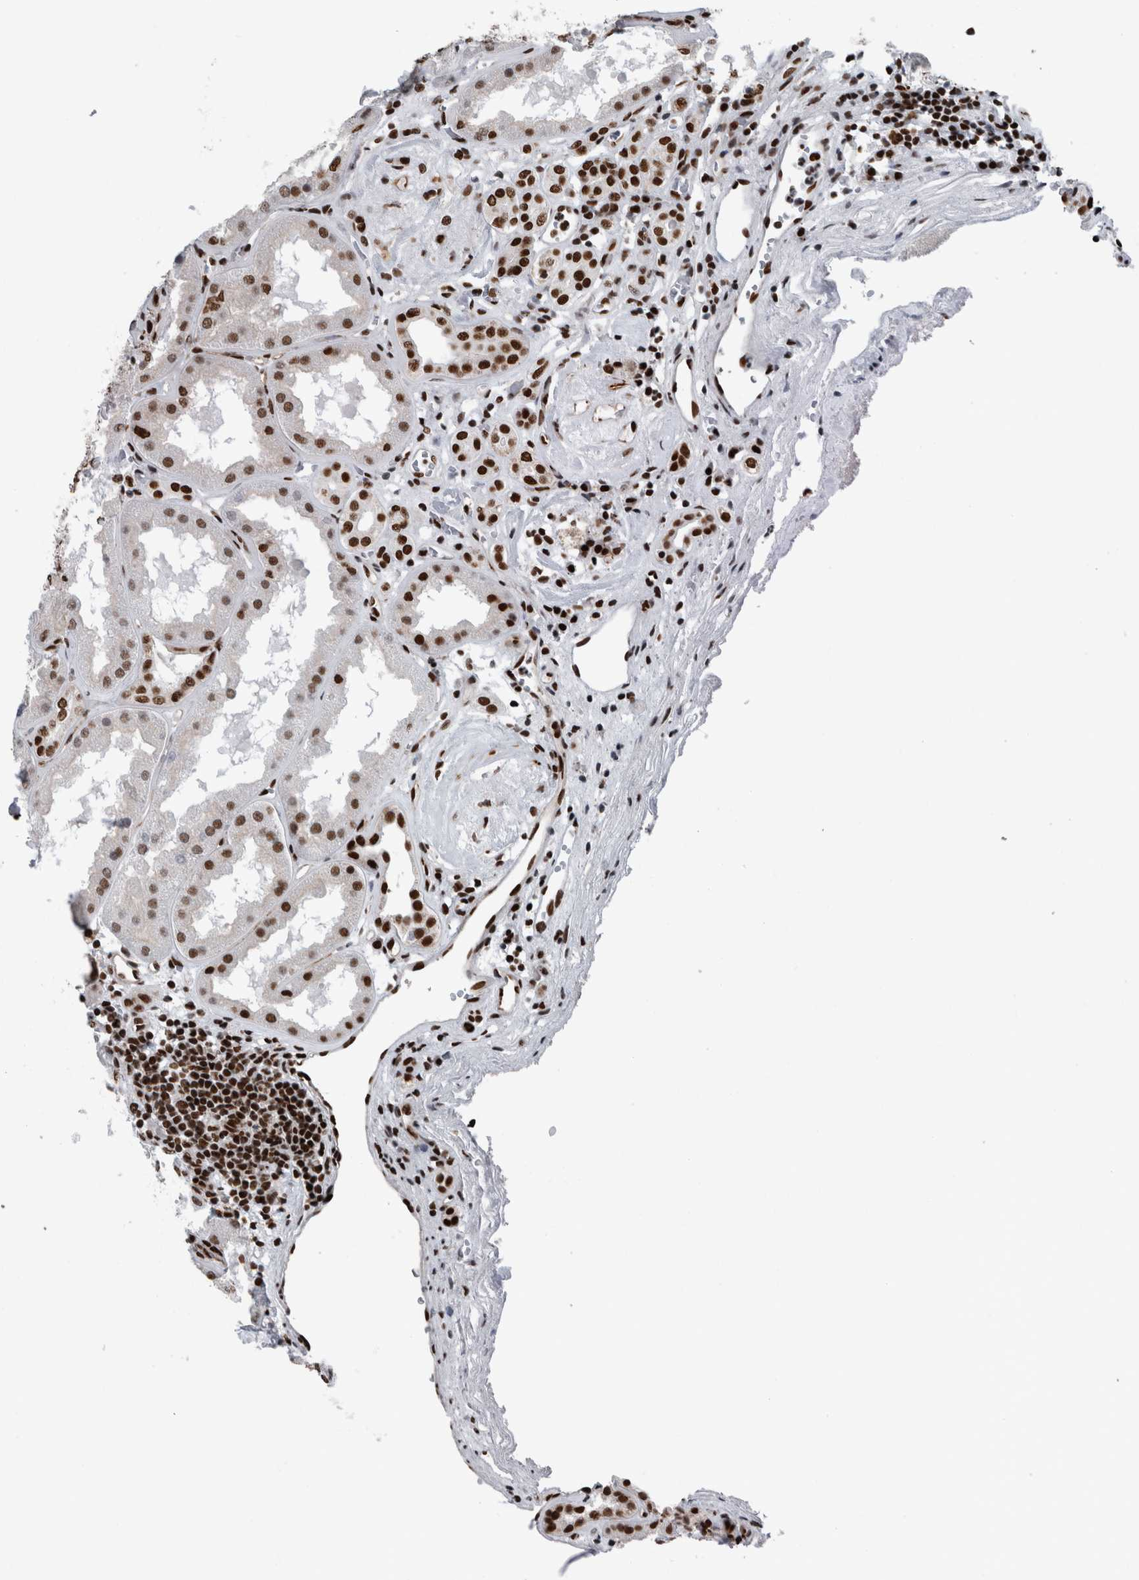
{"staining": {"intensity": "strong", "quantity": ">75%", "location": "nuclear"}, "tissue": "kidney", "cell_type": "Cells in glomeruli", "image_type": "normal", "snomed": [{"axis": "morphology", "description": "Normal tissue, NOS"}, {"axis": "topography", "description": "Kidney"}], "caption": "Kidney stained with a brown dye displays strong nuclear positive staining in approximately >75% of cells in glomeruli.", "gene": "DNMT3A", "patient": {"sex": "female", "age": 56}}